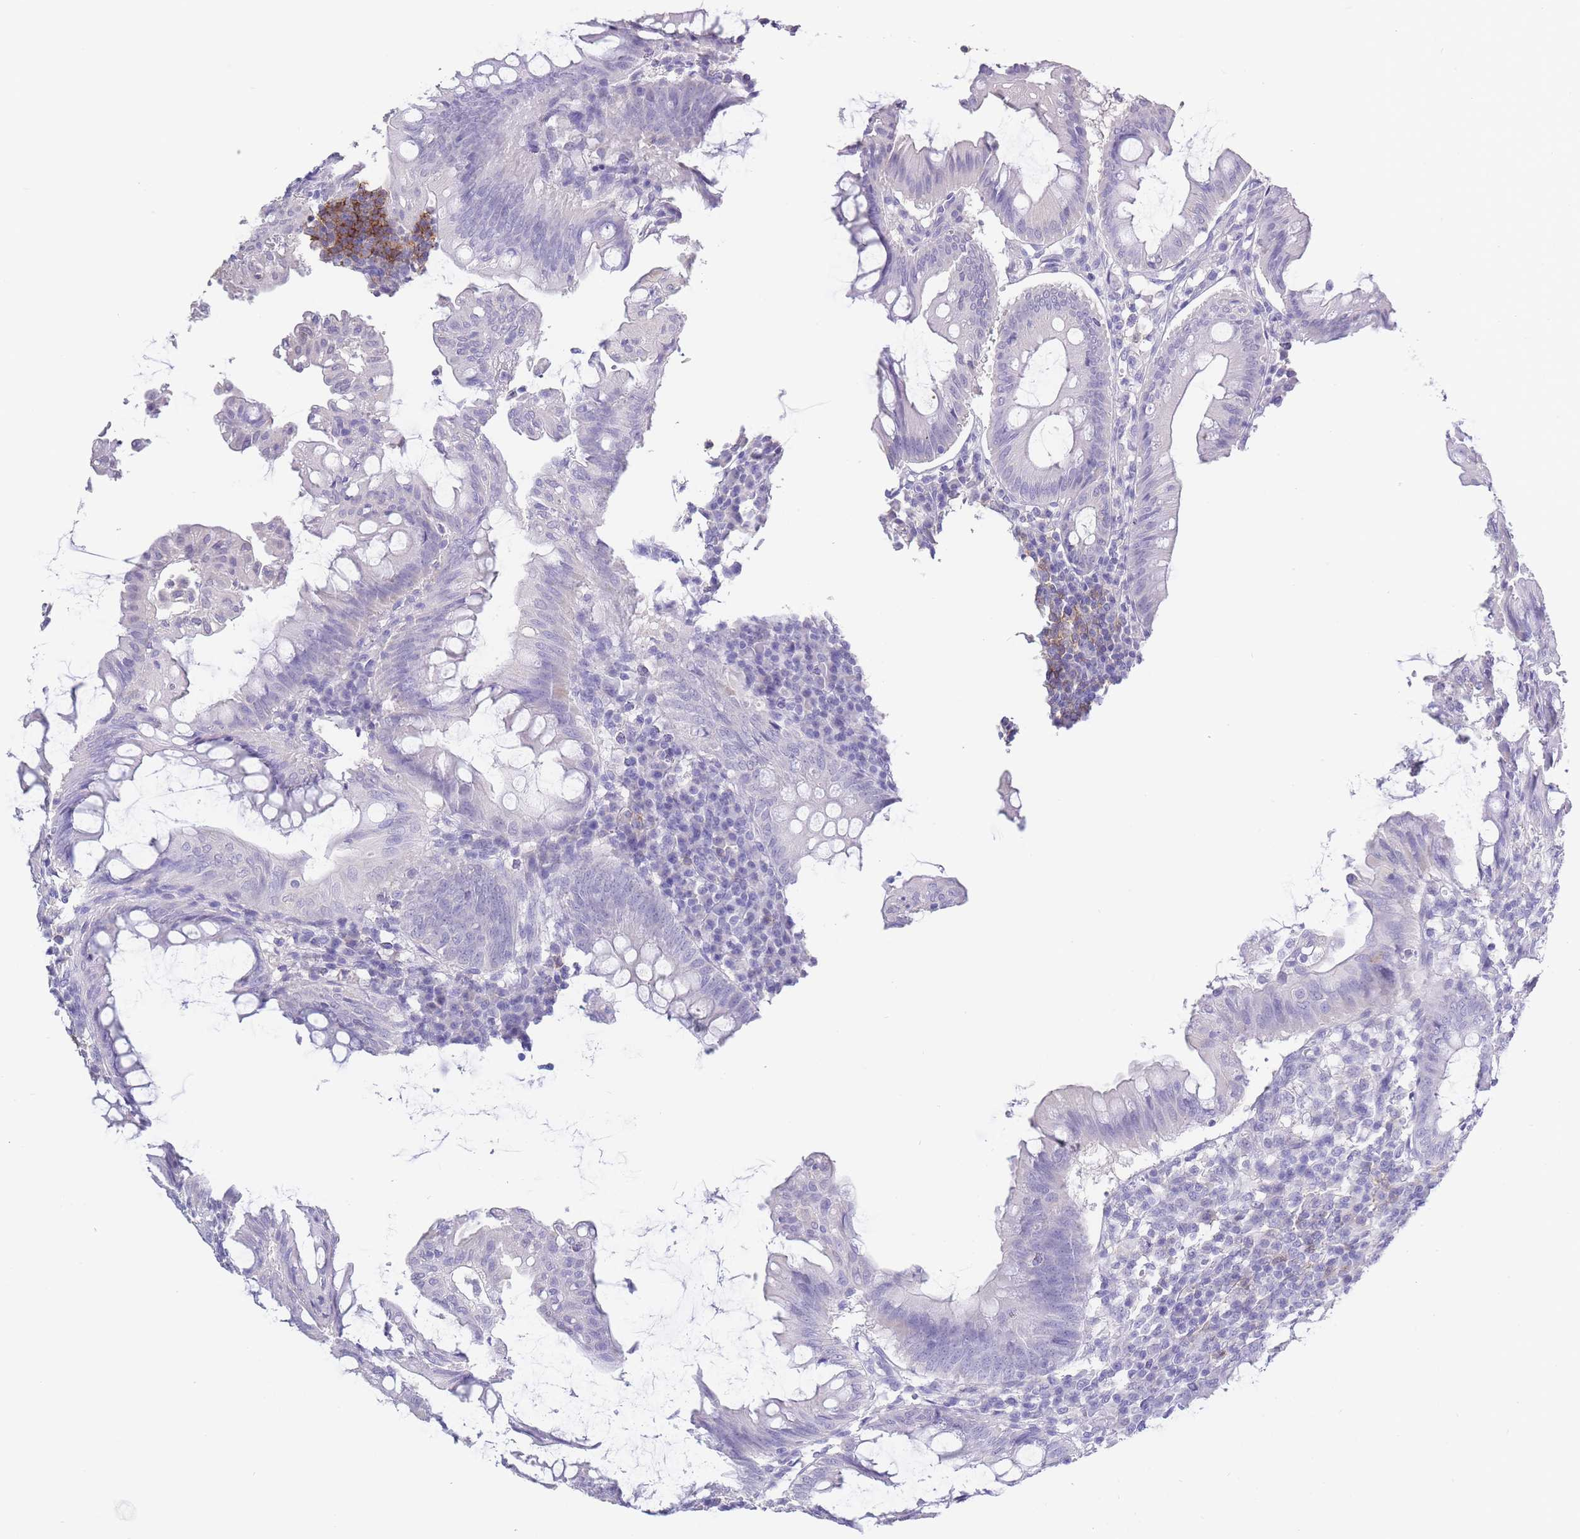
{"staining": {"intensity": "negative", "quantity": "none", "location": "none"}, "tissue": "appendix", "cell_type": "Glandular cells", "image_type": "normal", "snomed": [{"axis": "morphology", "description": "Normal tissue, NOS"}, {"axis": "topography", "description": "Appendix"}], "caption": "The image reveals no staining of glandular cells in benign appendix. (DAB (3,3'-diaminobenzidine) immunohistochemistry (IHC) visualized using brightfield microscopy, high magnification).", "gene": "CD37", "patient": {"sex": "male", "age": 83}}